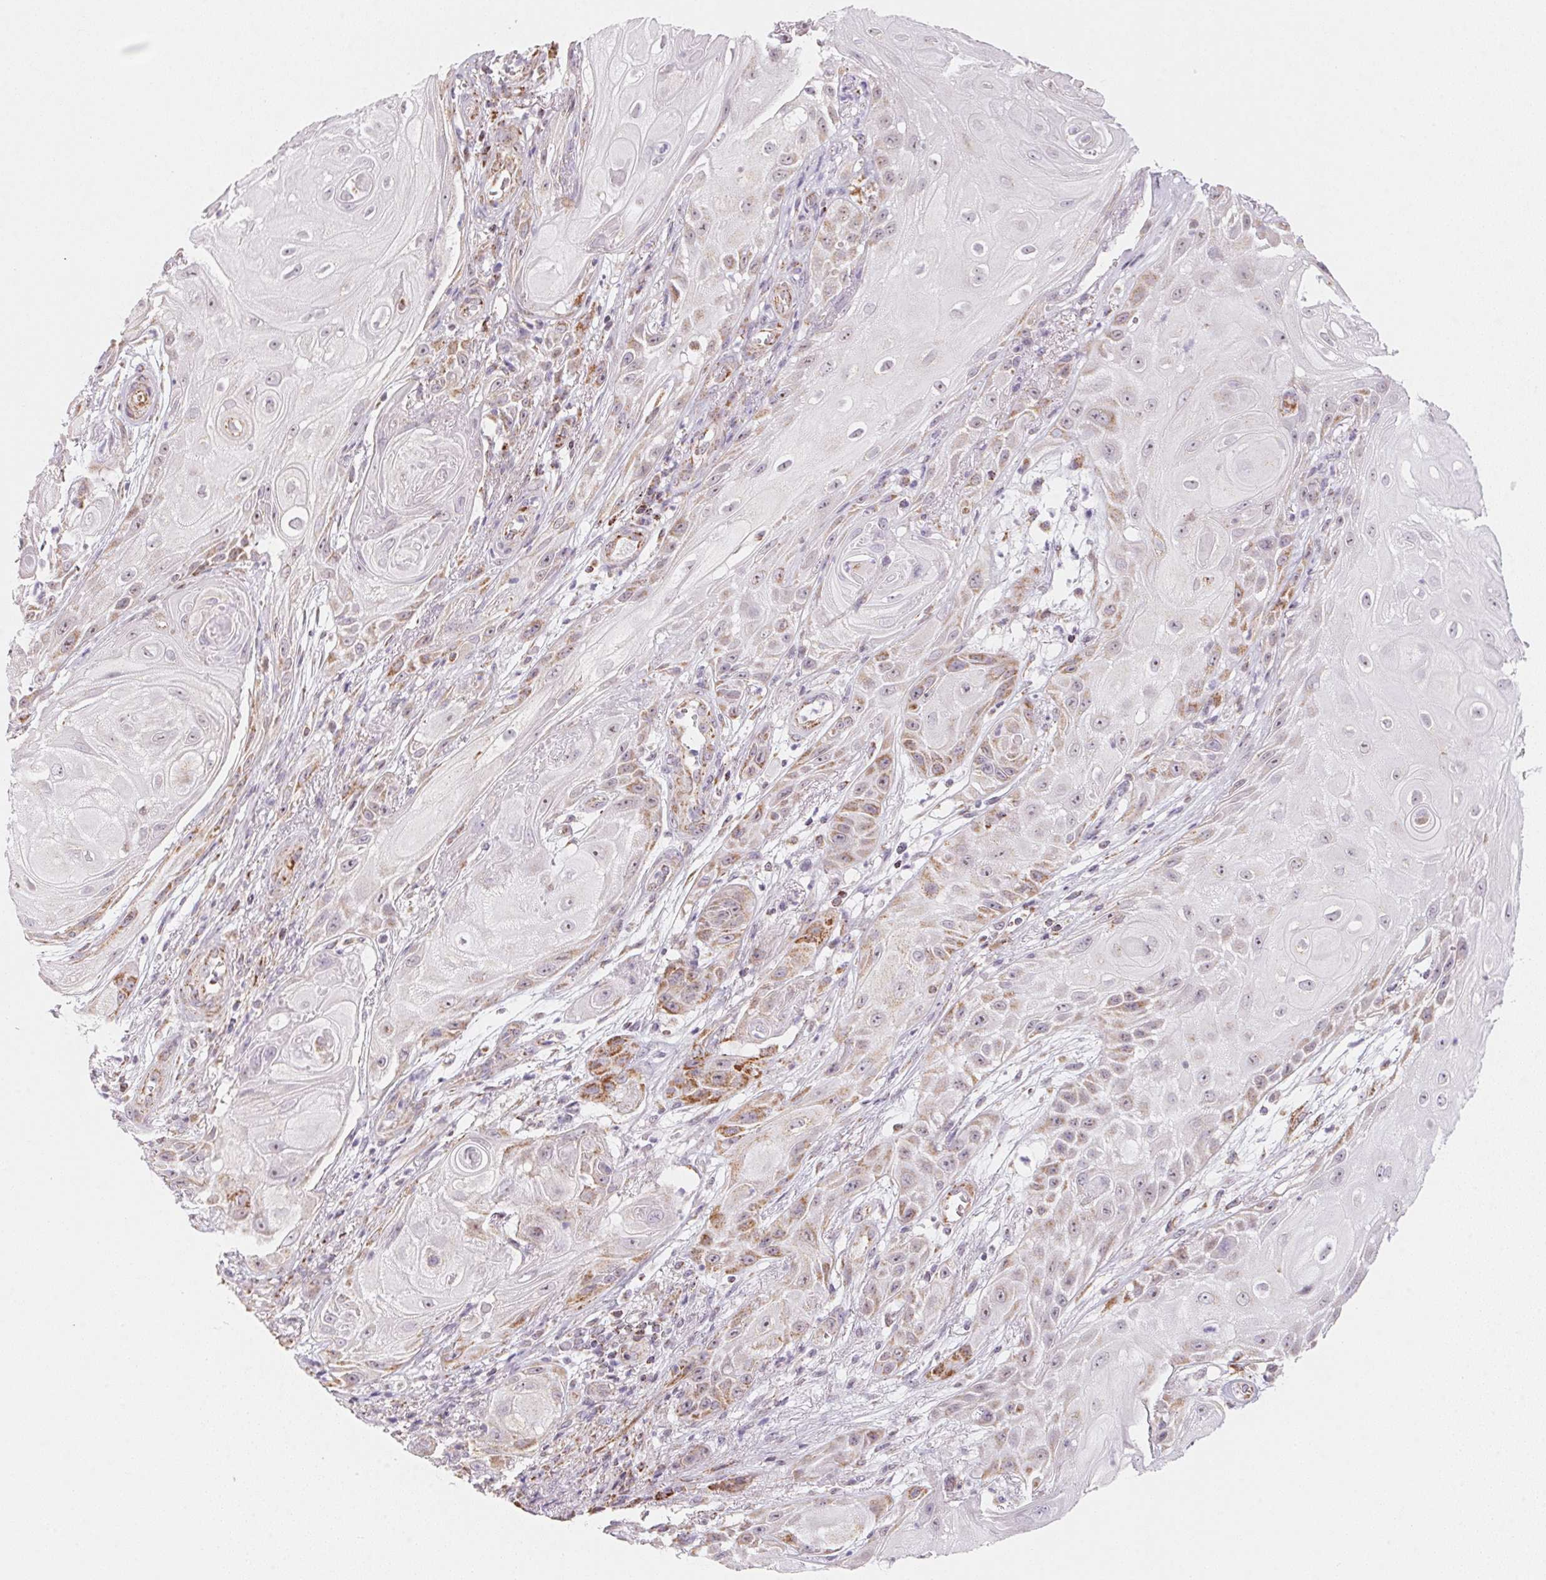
{"staining": {"intensity": "moderate", "quantity": "<25%", "location": "cytoplasmic/membranous"}, "tissue": "skin cancer", "cell_type": "Tumor cells", "image_type": "cancer", "snomed": [{"axis": "morphology", "description": "Squamous cell carcinoma, NOS"}, {"axis": "topography", "description": "Skin"}], "caption": "Immunohistochemical staining of human skin squamous cell carcinoma reveals low levels of moderate cytoplasmic/membranous positivity in approximately <25% of tumor cells.", "gene": "GIPC2", "patient": {"sex": "male", "age": 62}}